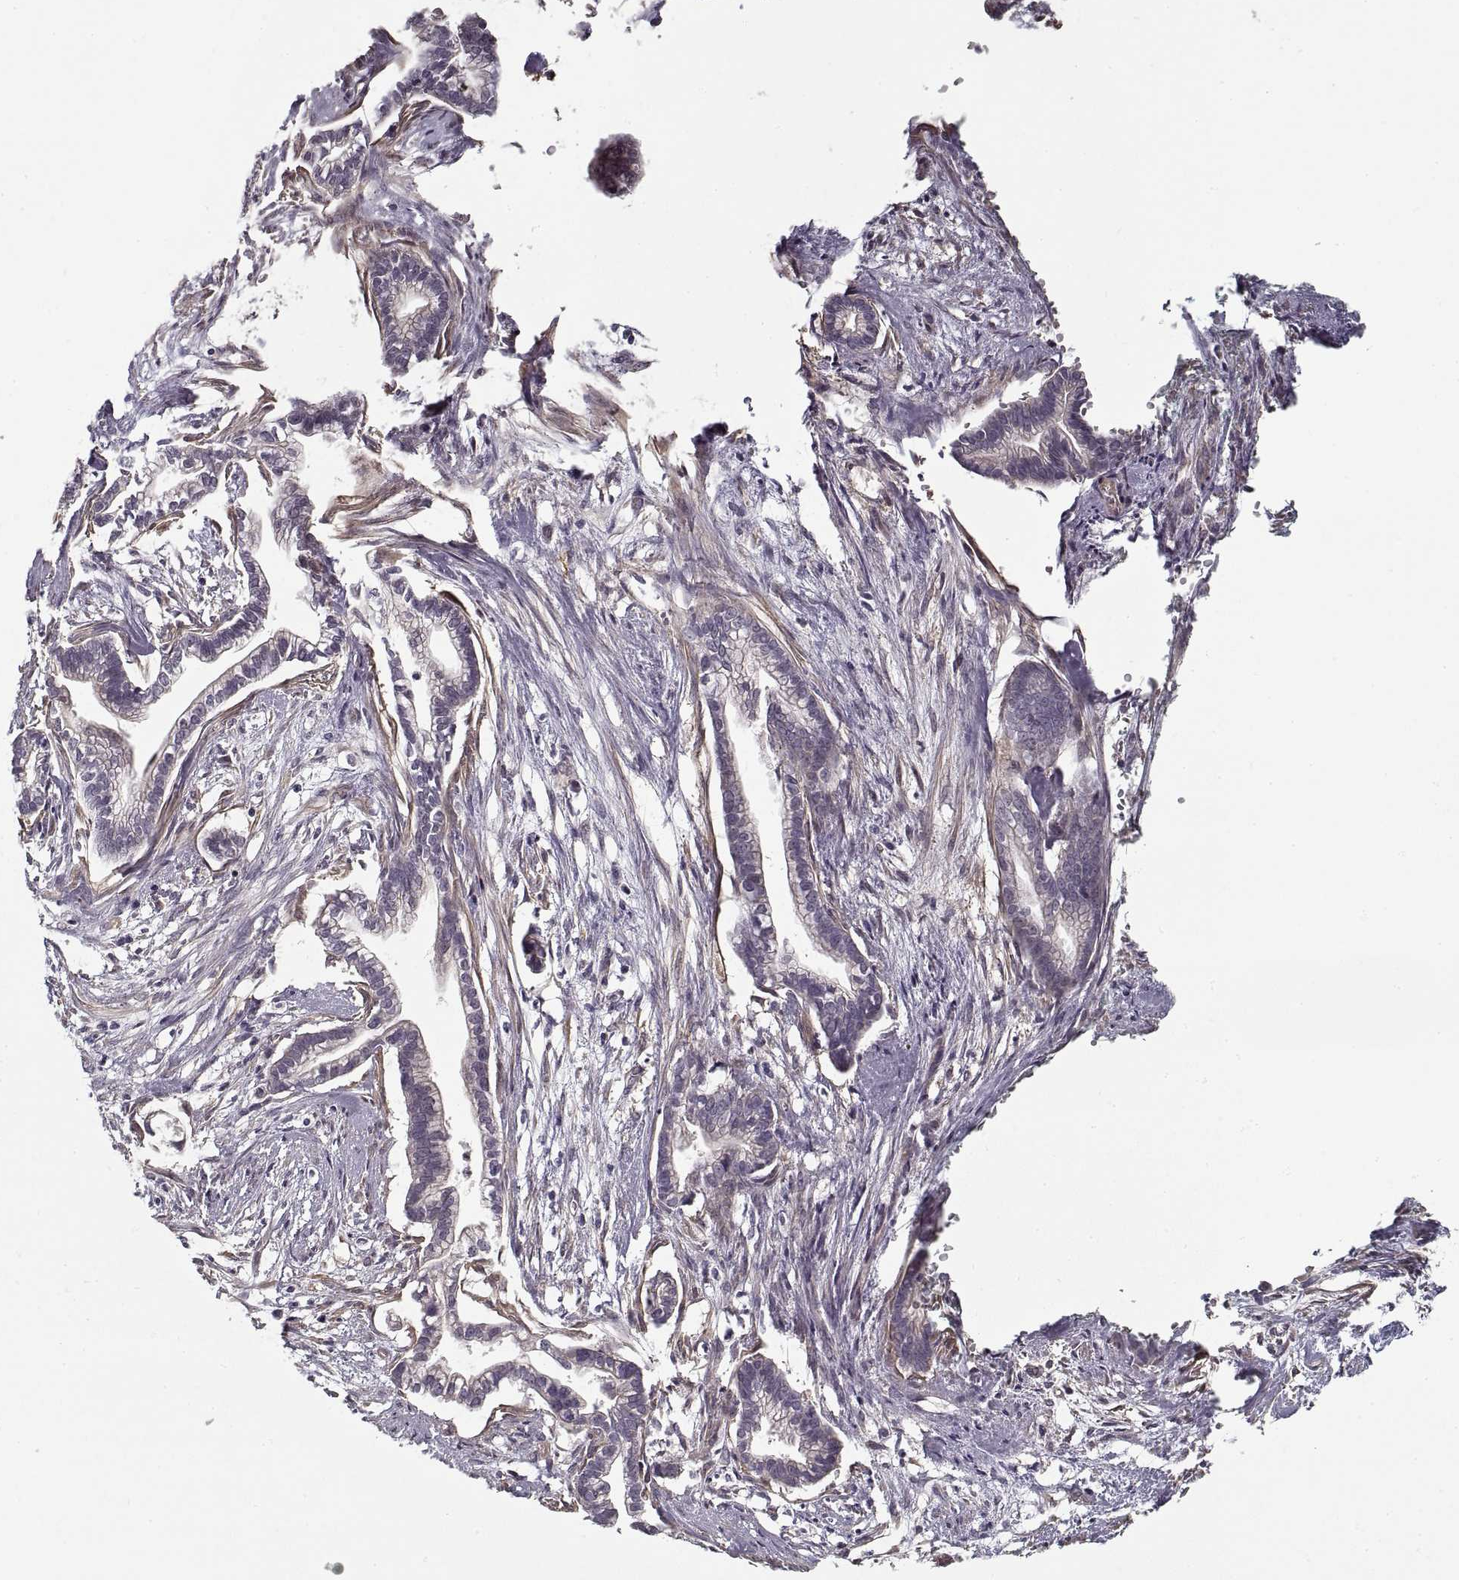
{"staining": {"intensity": "negative", "quantity": "none", "location": "none"}, "tissue": "cervical cancer", "cell_type": "Tumor cells", "image_type": "cancer", "snomed": [{"axis": "morphology", "description": "Adenocarcinoma, NOS"}, {"axis": "topography", "description": "Cervix"}], "caption": "High power microscopy photomicrograph of an immunohistochemistry photomicrograph of cervical cancer, revealing no significant staining in tumor cells.", "gene": "LAMB2", "patient": {"sex": "female", "age": 62}}